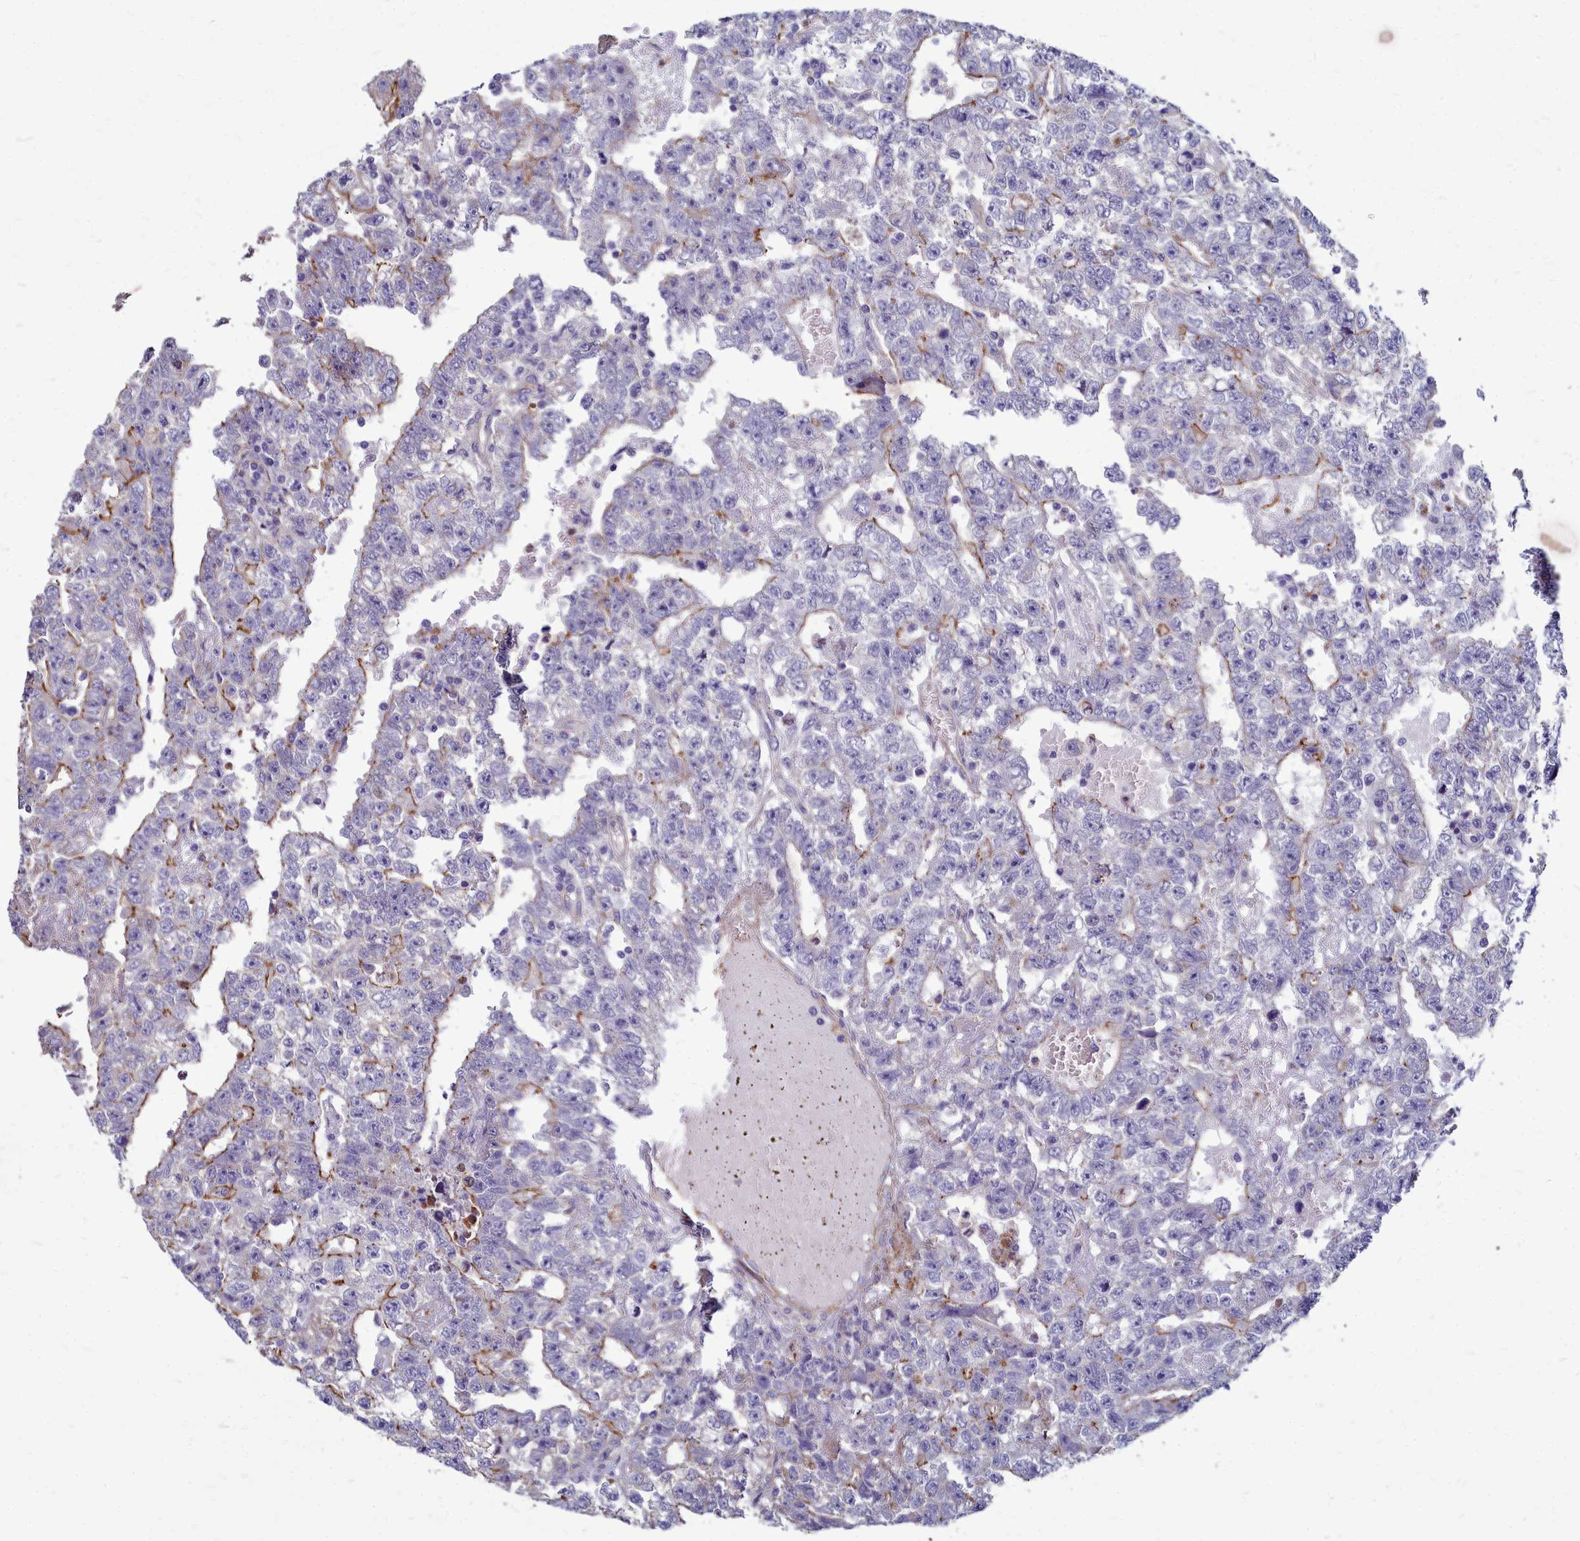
{"staining": {"intensity": "moderate", "quantity": "<25%", "location": "cytoplasmic/membranous"}, "tissue": "testis cancer", "cell_type": "Tumor cells", "image_type": "cancer", "snomed": [{"axis": "morphology", "description": "Carcinoma, Embryonal, NOS"}, {"axis": "topography", "description": "Testis"}], "caption": "Immunohistochemistry (IHC) micrograph of neoplastic tissue: testis cancer (embryonal carcinoma) stained using IHC exhibits low levels of moderate protein expression localized specifically in the cytoplasmic/membranous of tumor cells, appearing as a cytoplasmic/membranous brown color.", "gene": "TTC5", "patient": {"sex": "male", "age": 25}}